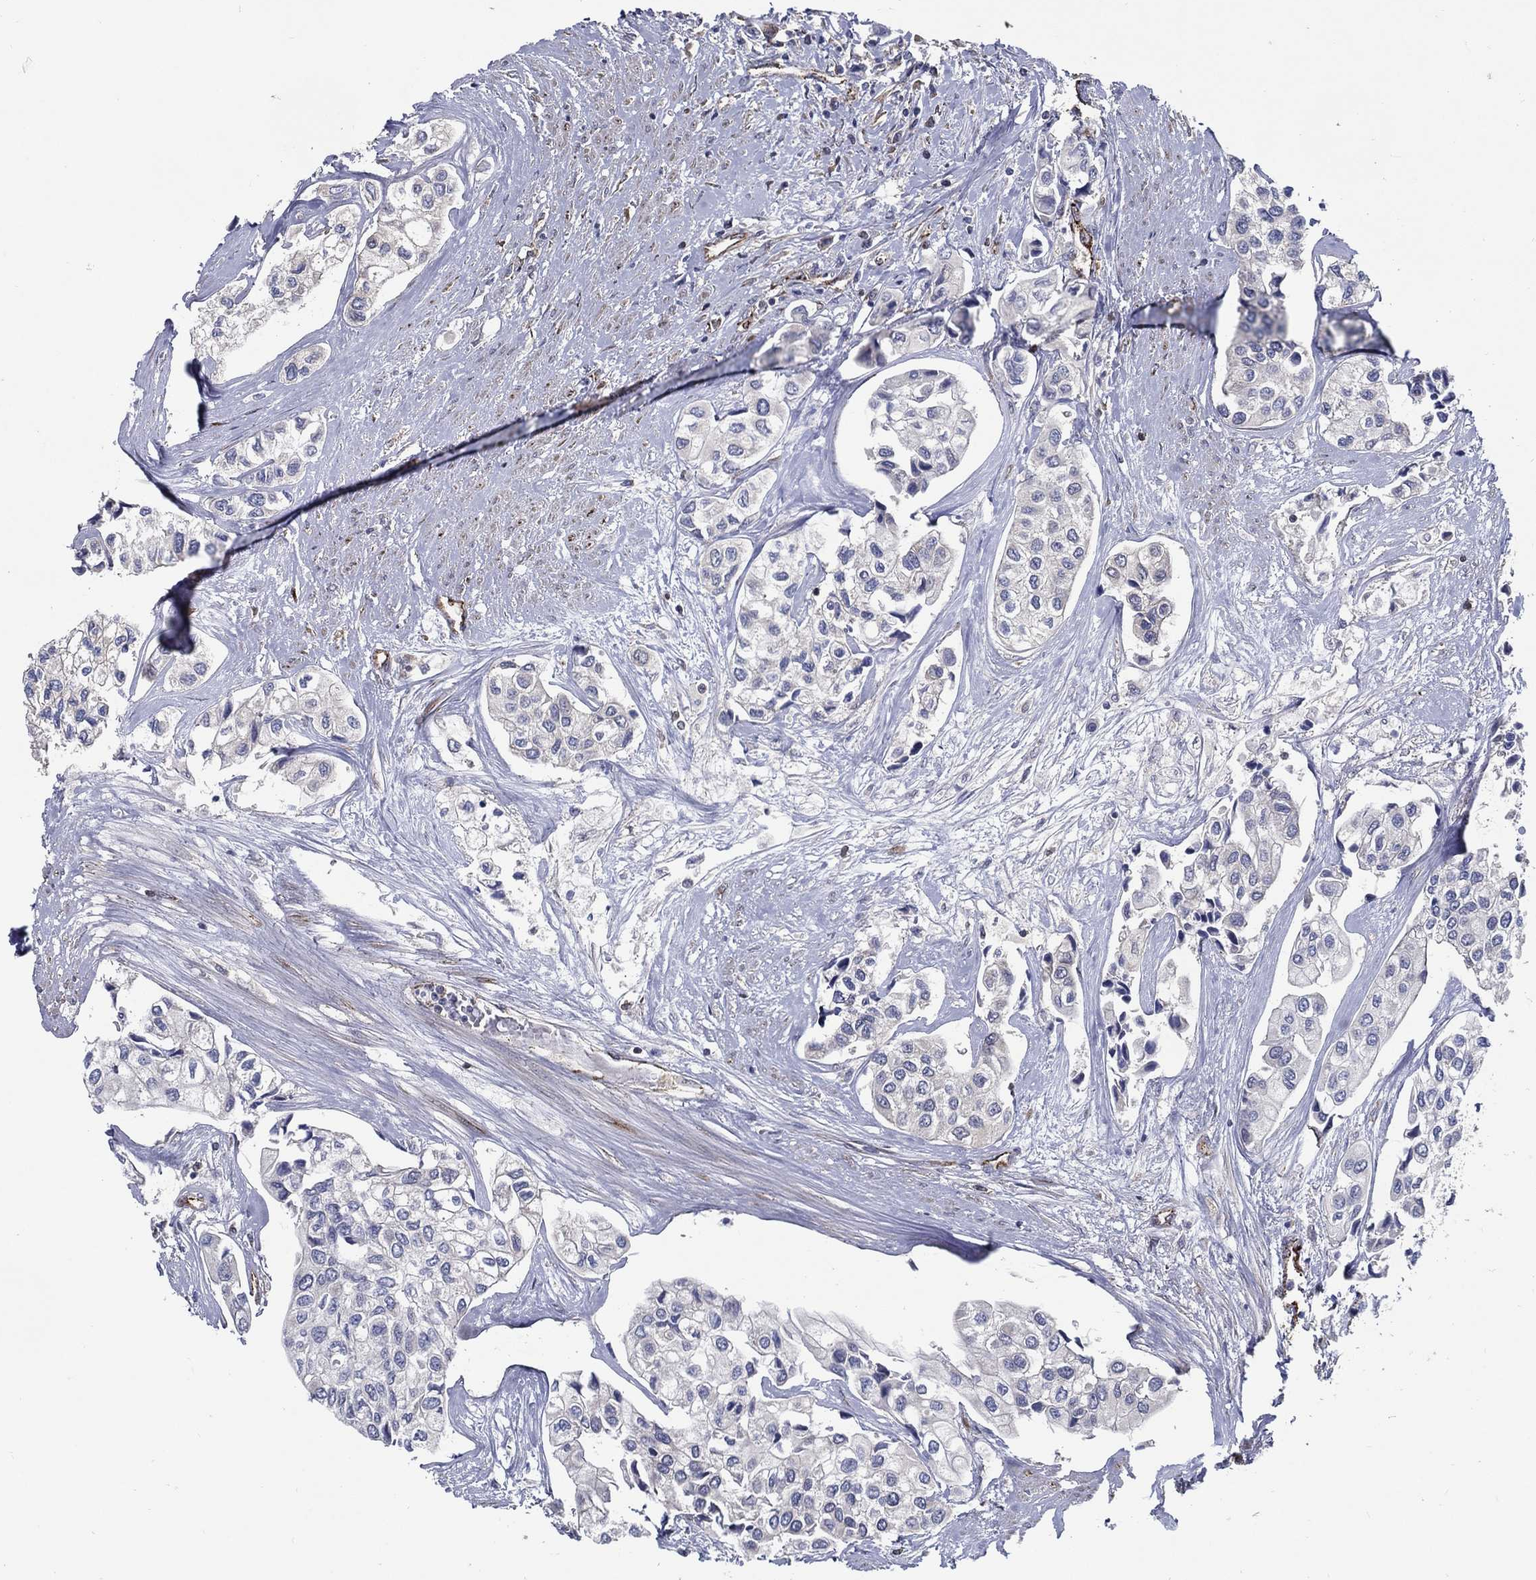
{"staining": {"intensity": "negative", "quantity": "none", "location": "none"}, "tissue": "urothelial cancer", "cell_type": "Tumor cells", "image_type": "cancer", "snomed": [{"axis": "morphology", "description": "Urothelial carcinoma, High grade"}, {"axis": "topography", "description": "Urinary bladder"}], "caption": "This histopathology image is of urothelial cancer stained with IHC to label a protein in brown with the nuclei are counter-stained blue. There is no expression in tumor cells.", "gene": "ARHGAP11A", "patient": {"sex": "male", "age": 73}}